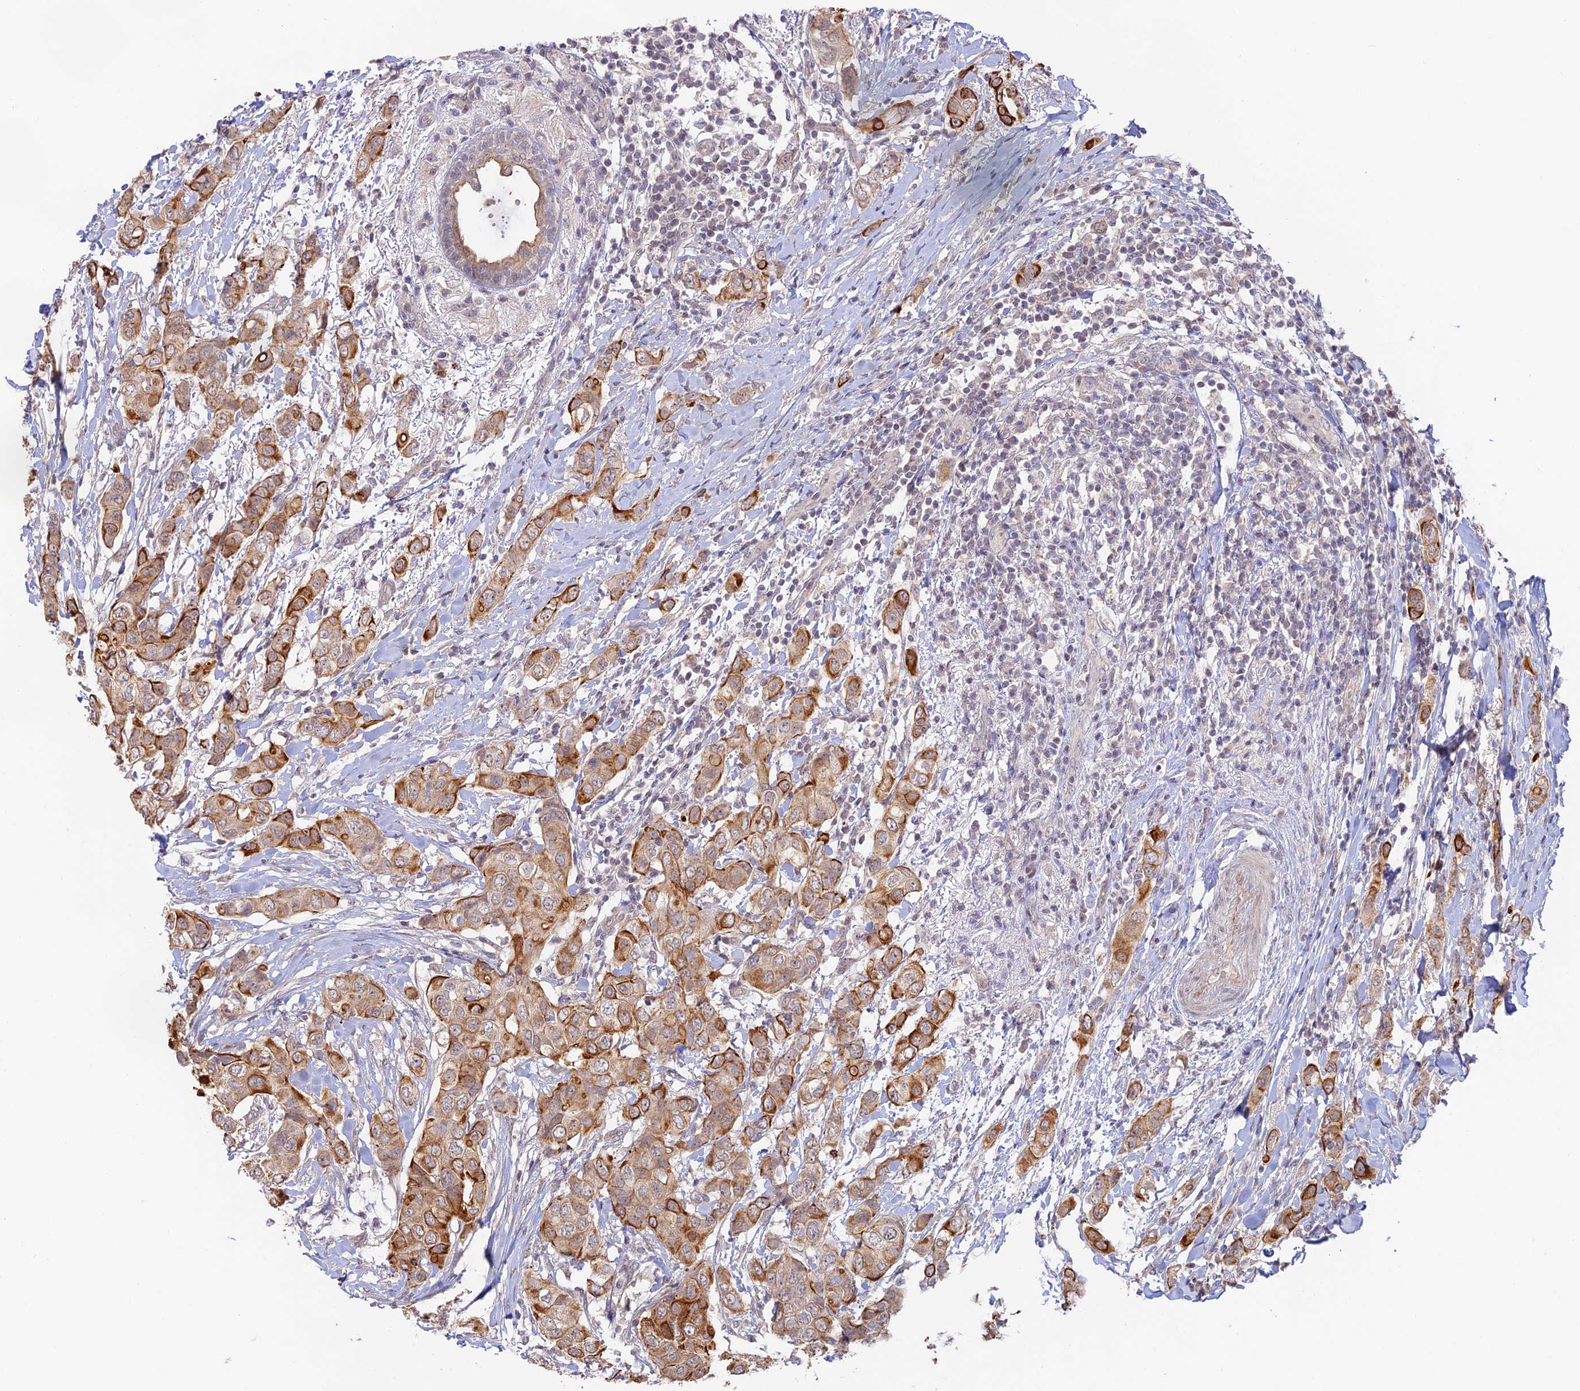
{"staining": {"intensity": "strong", "quantity": ">75%", "location": "cytoplasmic/membranous"}, "tissue": "breast cancer", "cell_type": "Tumor cells", "image_type": "cancer", "snomed": [{"axis": "morphology", "description": "Lobular carcinoma"}, {"axis": "topography", "description": "Breast"}], "caption": "DAB immunohistochemical staining of human breast cancer (lobular carcinoma) reveals strong cytoplasmic/membranous protein positivity in about >75% of tumor cells. (DAB IHC with brightfield microscopy, high magnification).", "gene": "CAMSAP3", "patient": {"sex": "female", "age": 51}}